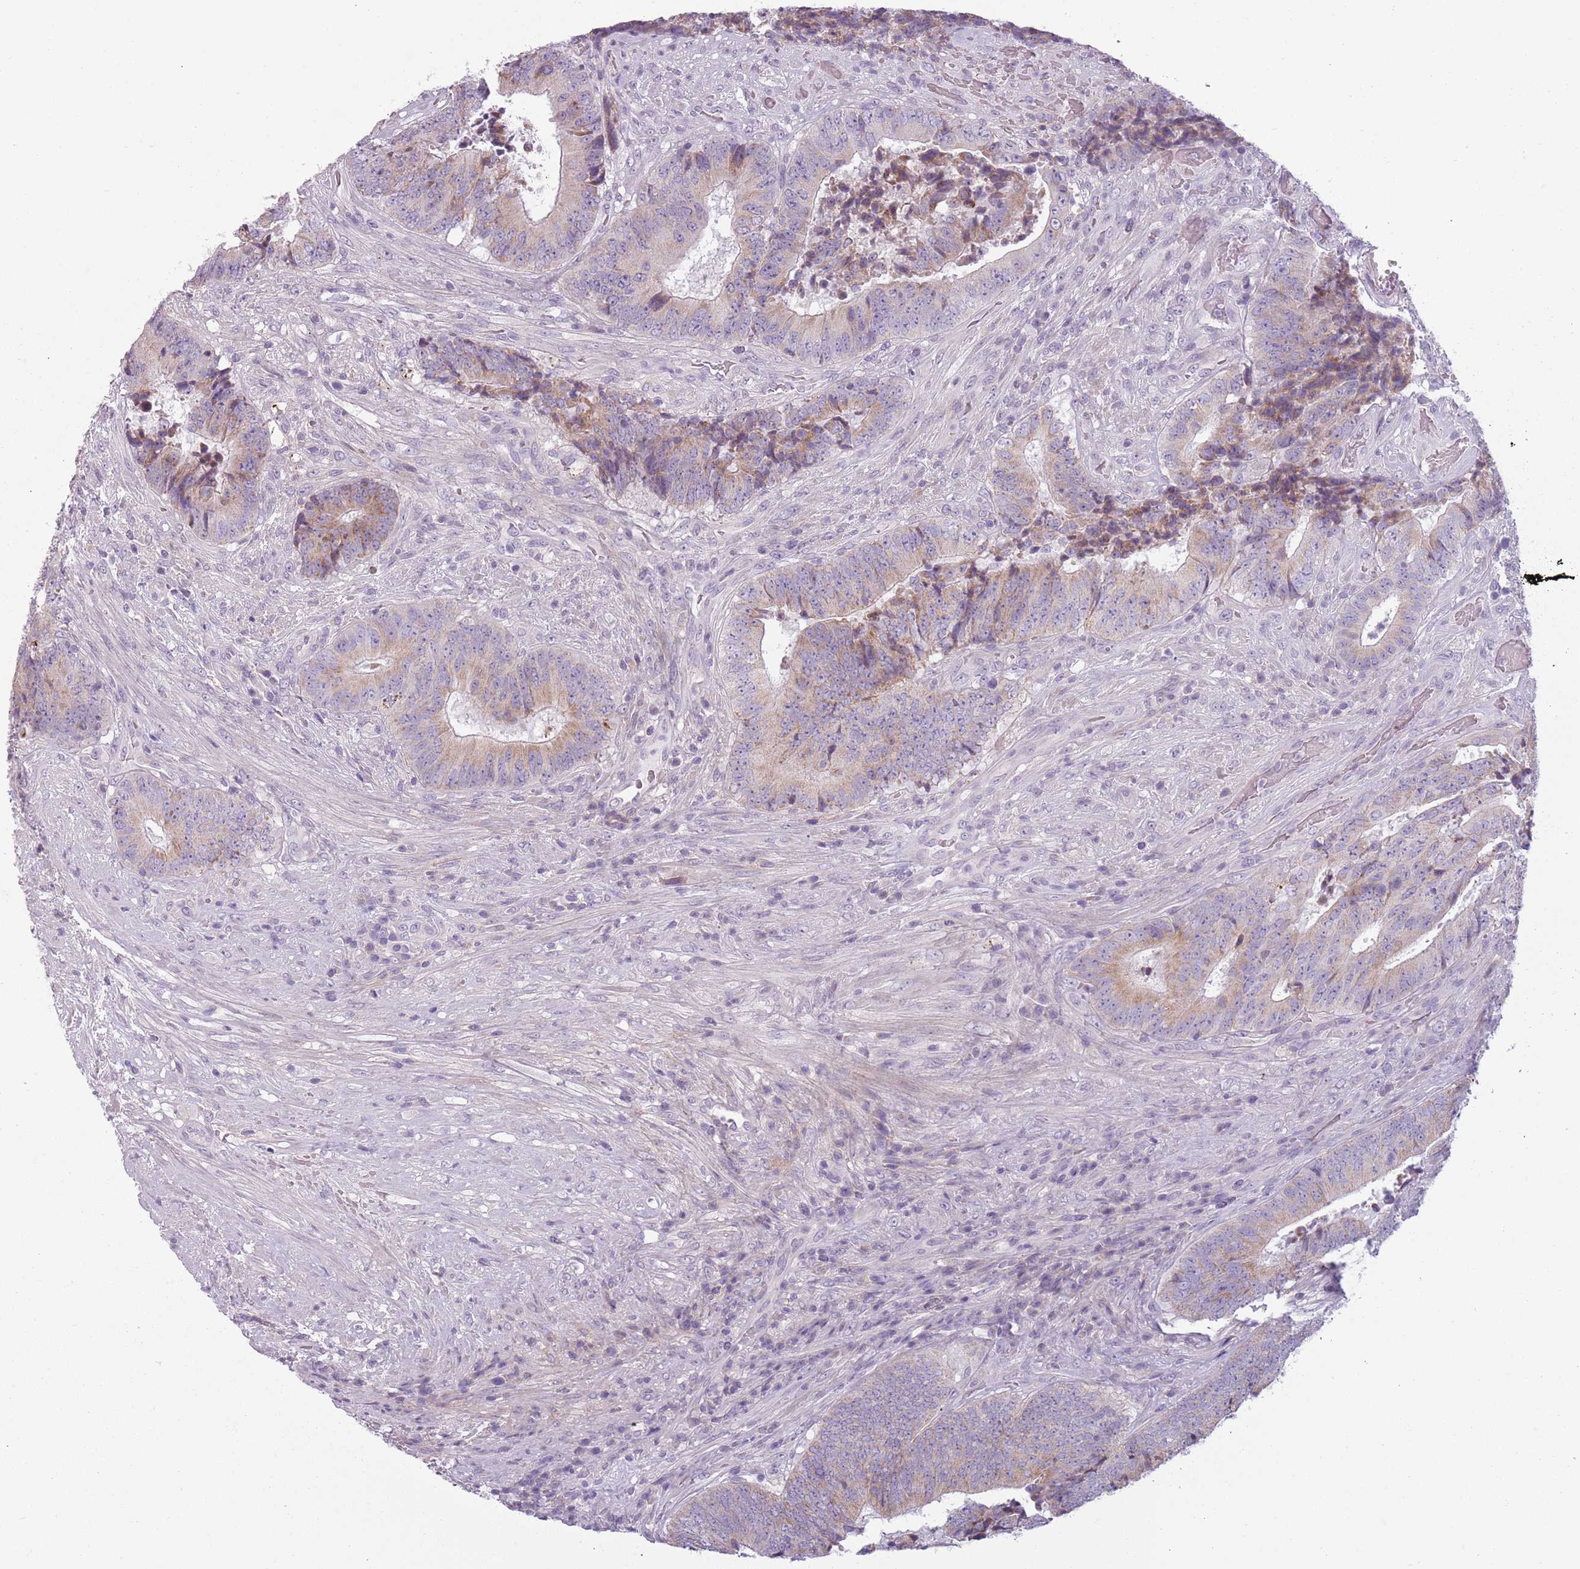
{"staining": {"intensity": "weak", "quantity": "25%-75%", "location": "cytoplasmic/membranous"}, "tissue": "colorectal cancer", "cell_type": "Tumor cells", "image_type": "cancer", "snomed": [{"axis": "morphology", "description": "Adenocarcinoma, NOS"}, {"axis": "topography", "description": "Rectum"}], "caption": "Adenocarcinoma (colorectal) stained for a protein displays weak cytoplasmic/membranous positivity in tumor cells.", "gene": "MEGF8", "patient": {"sex": "male", "age": 72}}